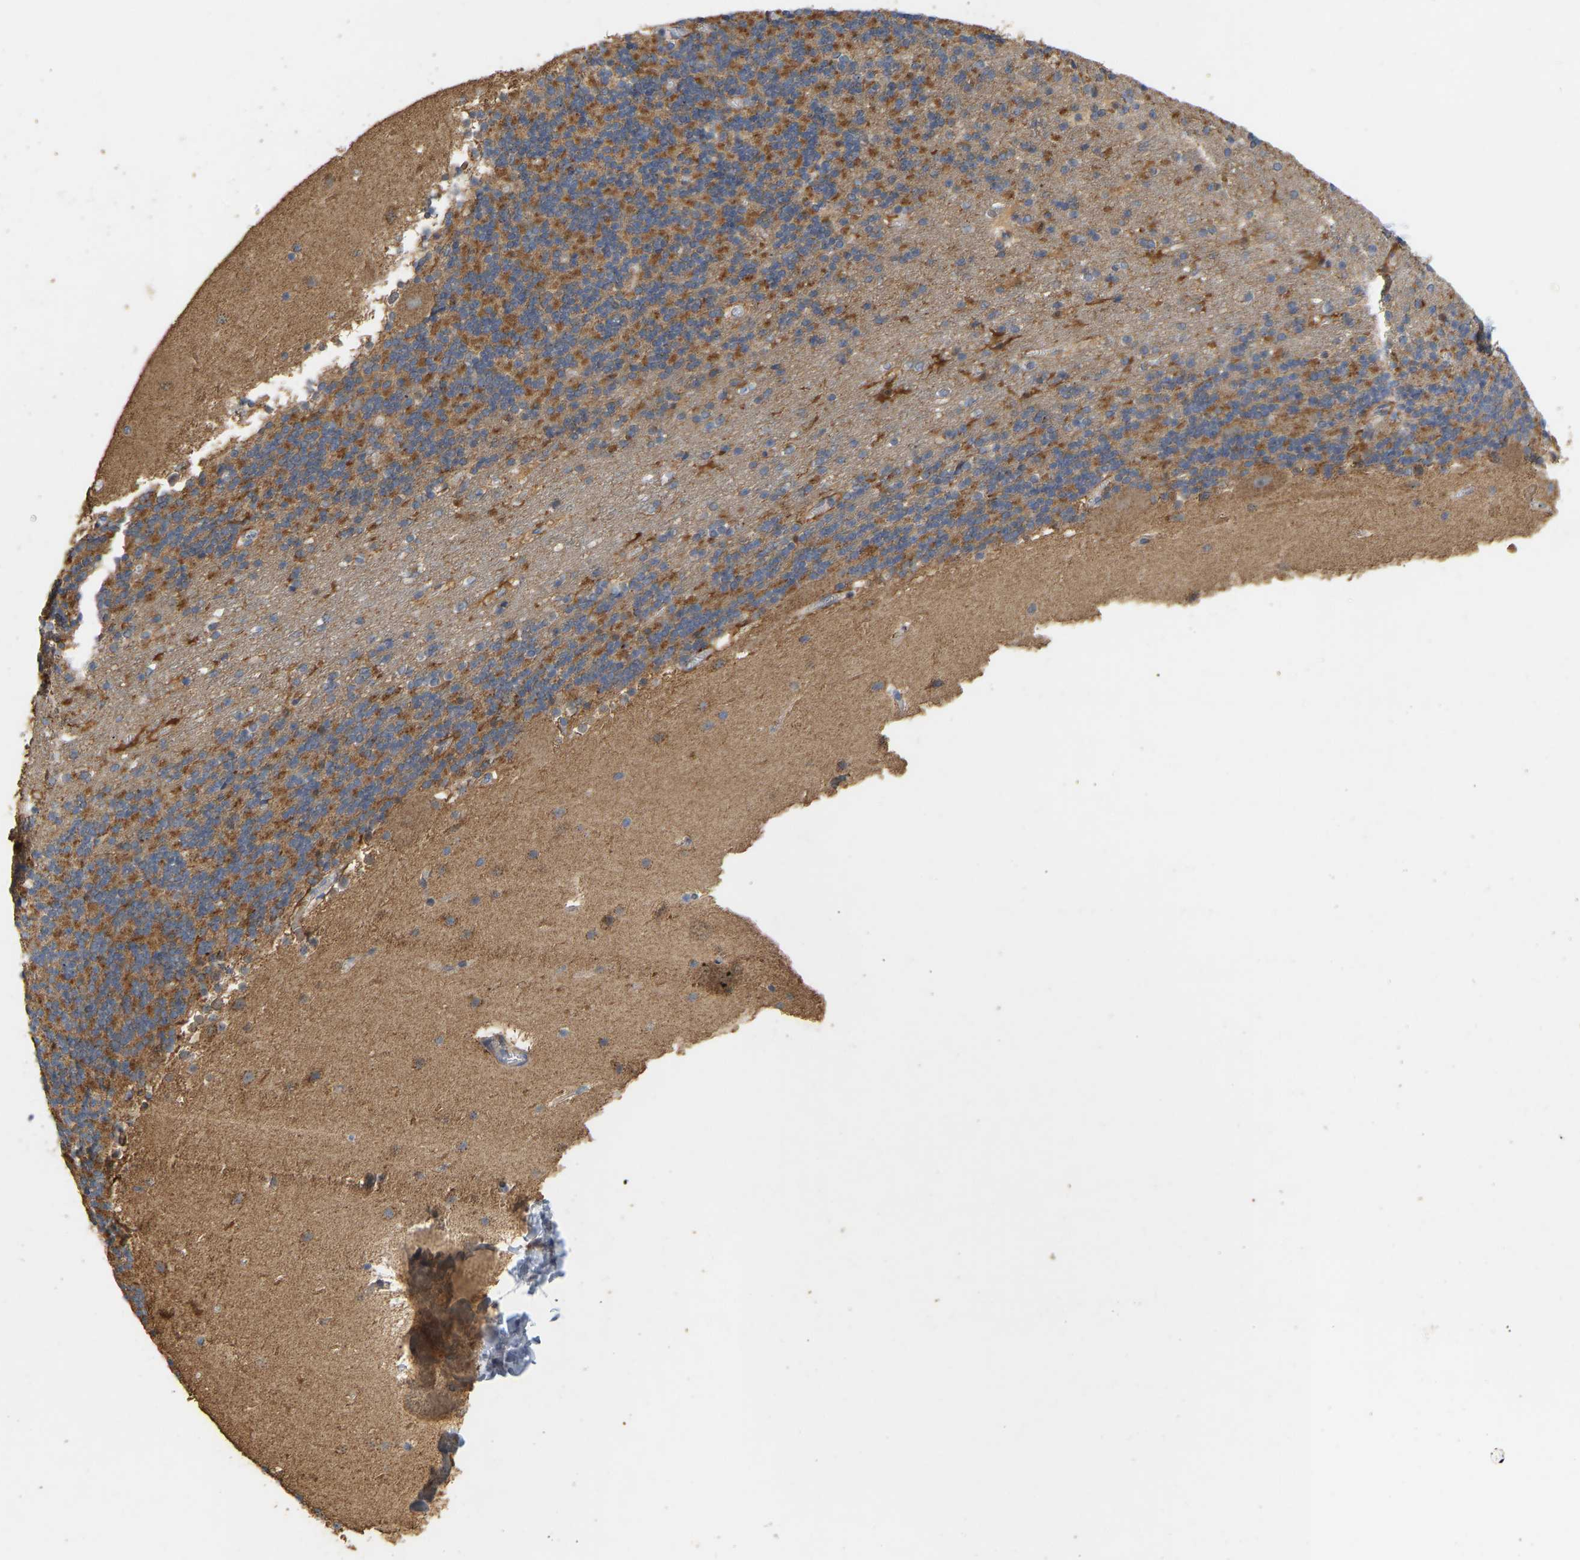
{"staining": {"intensity": "moderate", "quantity": "25%-75%", "location": "cytoplasmic/membranous"}, "tissue": "cerebellum", "cell_type": "Cells in granular layer", "image_type": "normal", "snomed": [{"axis": "morphology", "description": "Normal tissue, NOS"}, {"axis": "topography", "description": "Cerebellum"}], "caption": "Unremarkable cerebellum displays moderate cytoplasmic/membranous staining in approximately 25%-75% of cells in granular layer, visualized by immunohistochemistry.", "gene": "HACD2", "patient": {"sex": "male", "age": 45}}